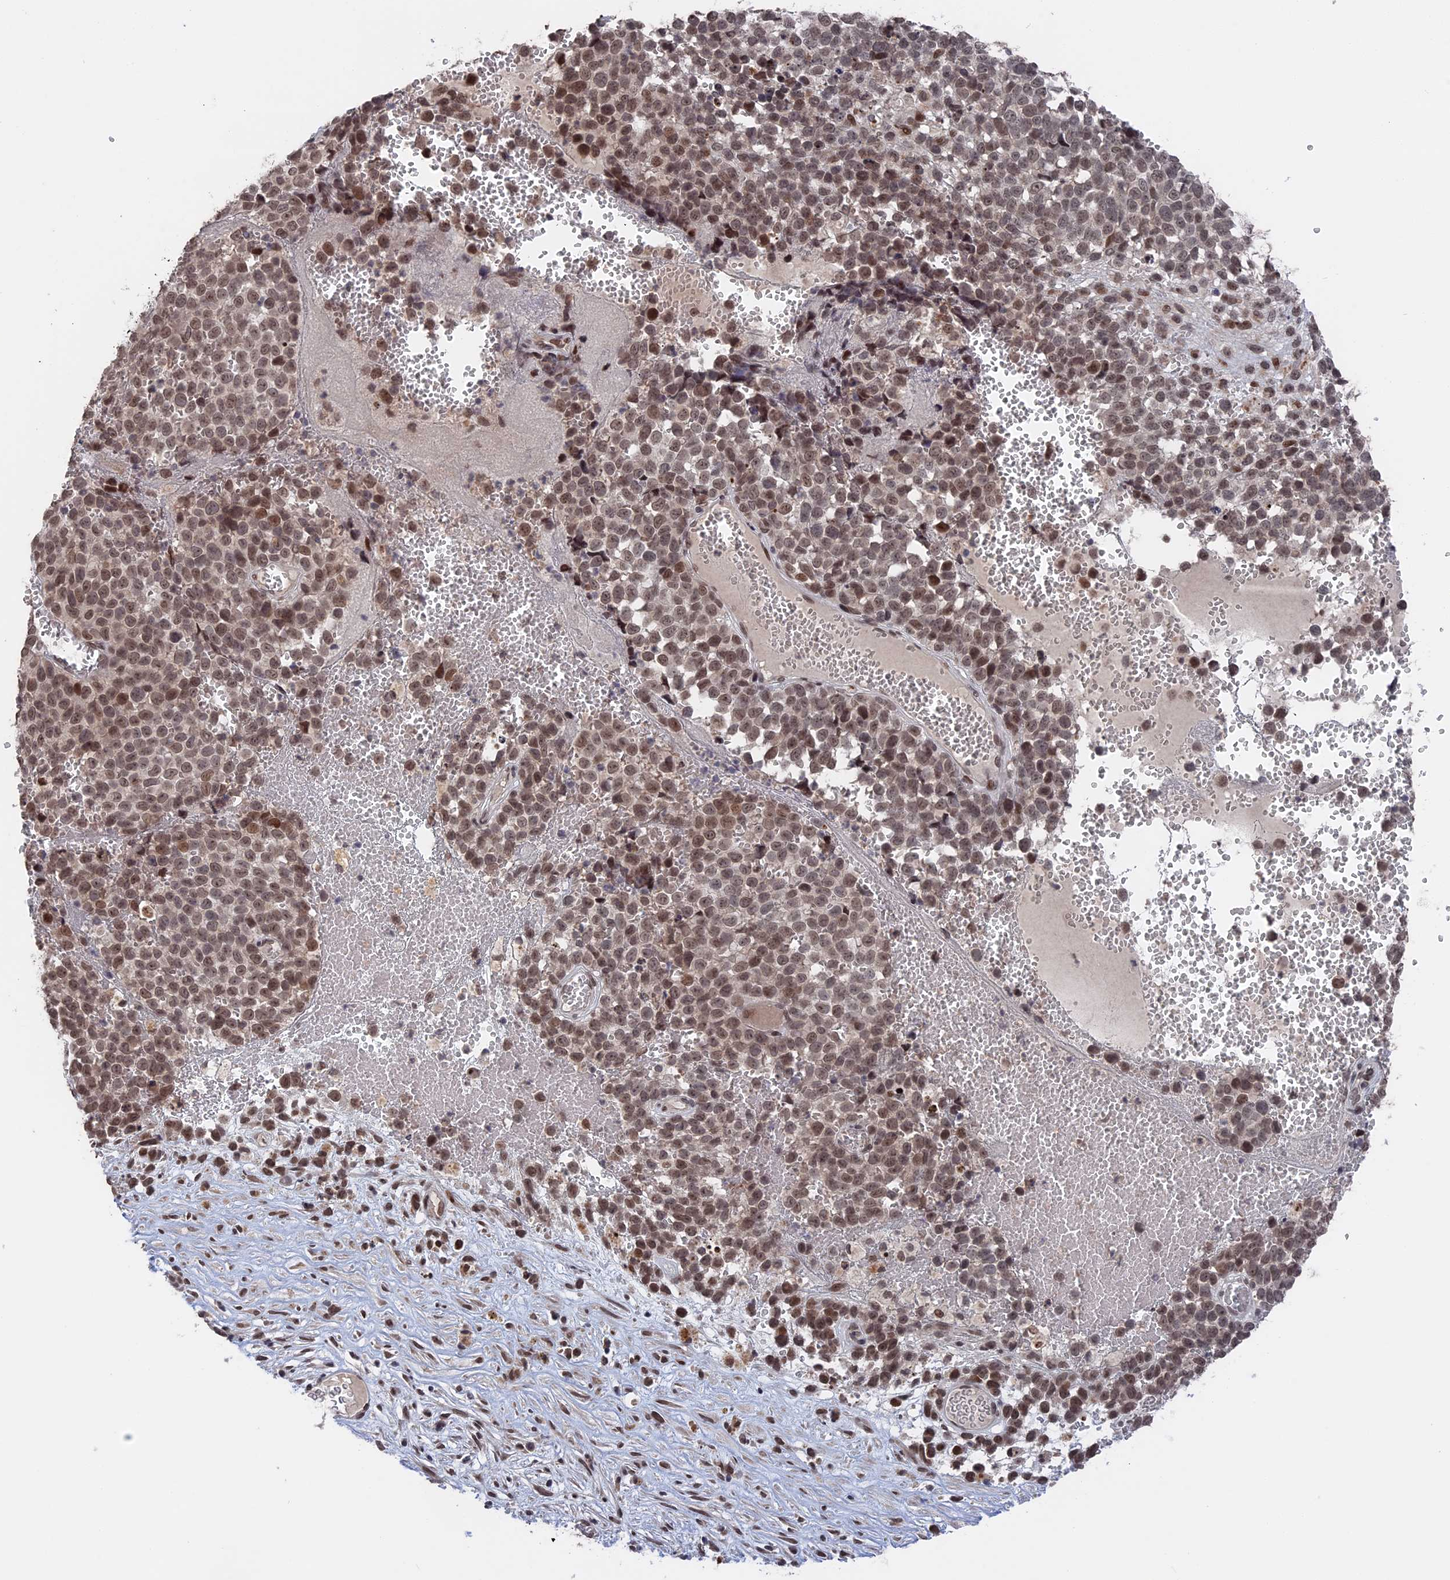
{"staining": {"intensity": "moderate", "quantity": ">75%", "location": "nuclear"}, "tissue": "melanoma", "cell_type": "Tumor cells", "image_type": "cancer", "snomed": [{"axis": "morphology", "description": "Malignant melanoma, NOS"}, {"axis": "topography", "description": "Nose, NOS"}], "caption": "Immunohistochemical staining of human malignant melanoma displays moderate nuclear protein staining in approximately >75% of tumor cells.", "gene": "NR2C2AP", "patient": {"sex": "female", "age": 48}}